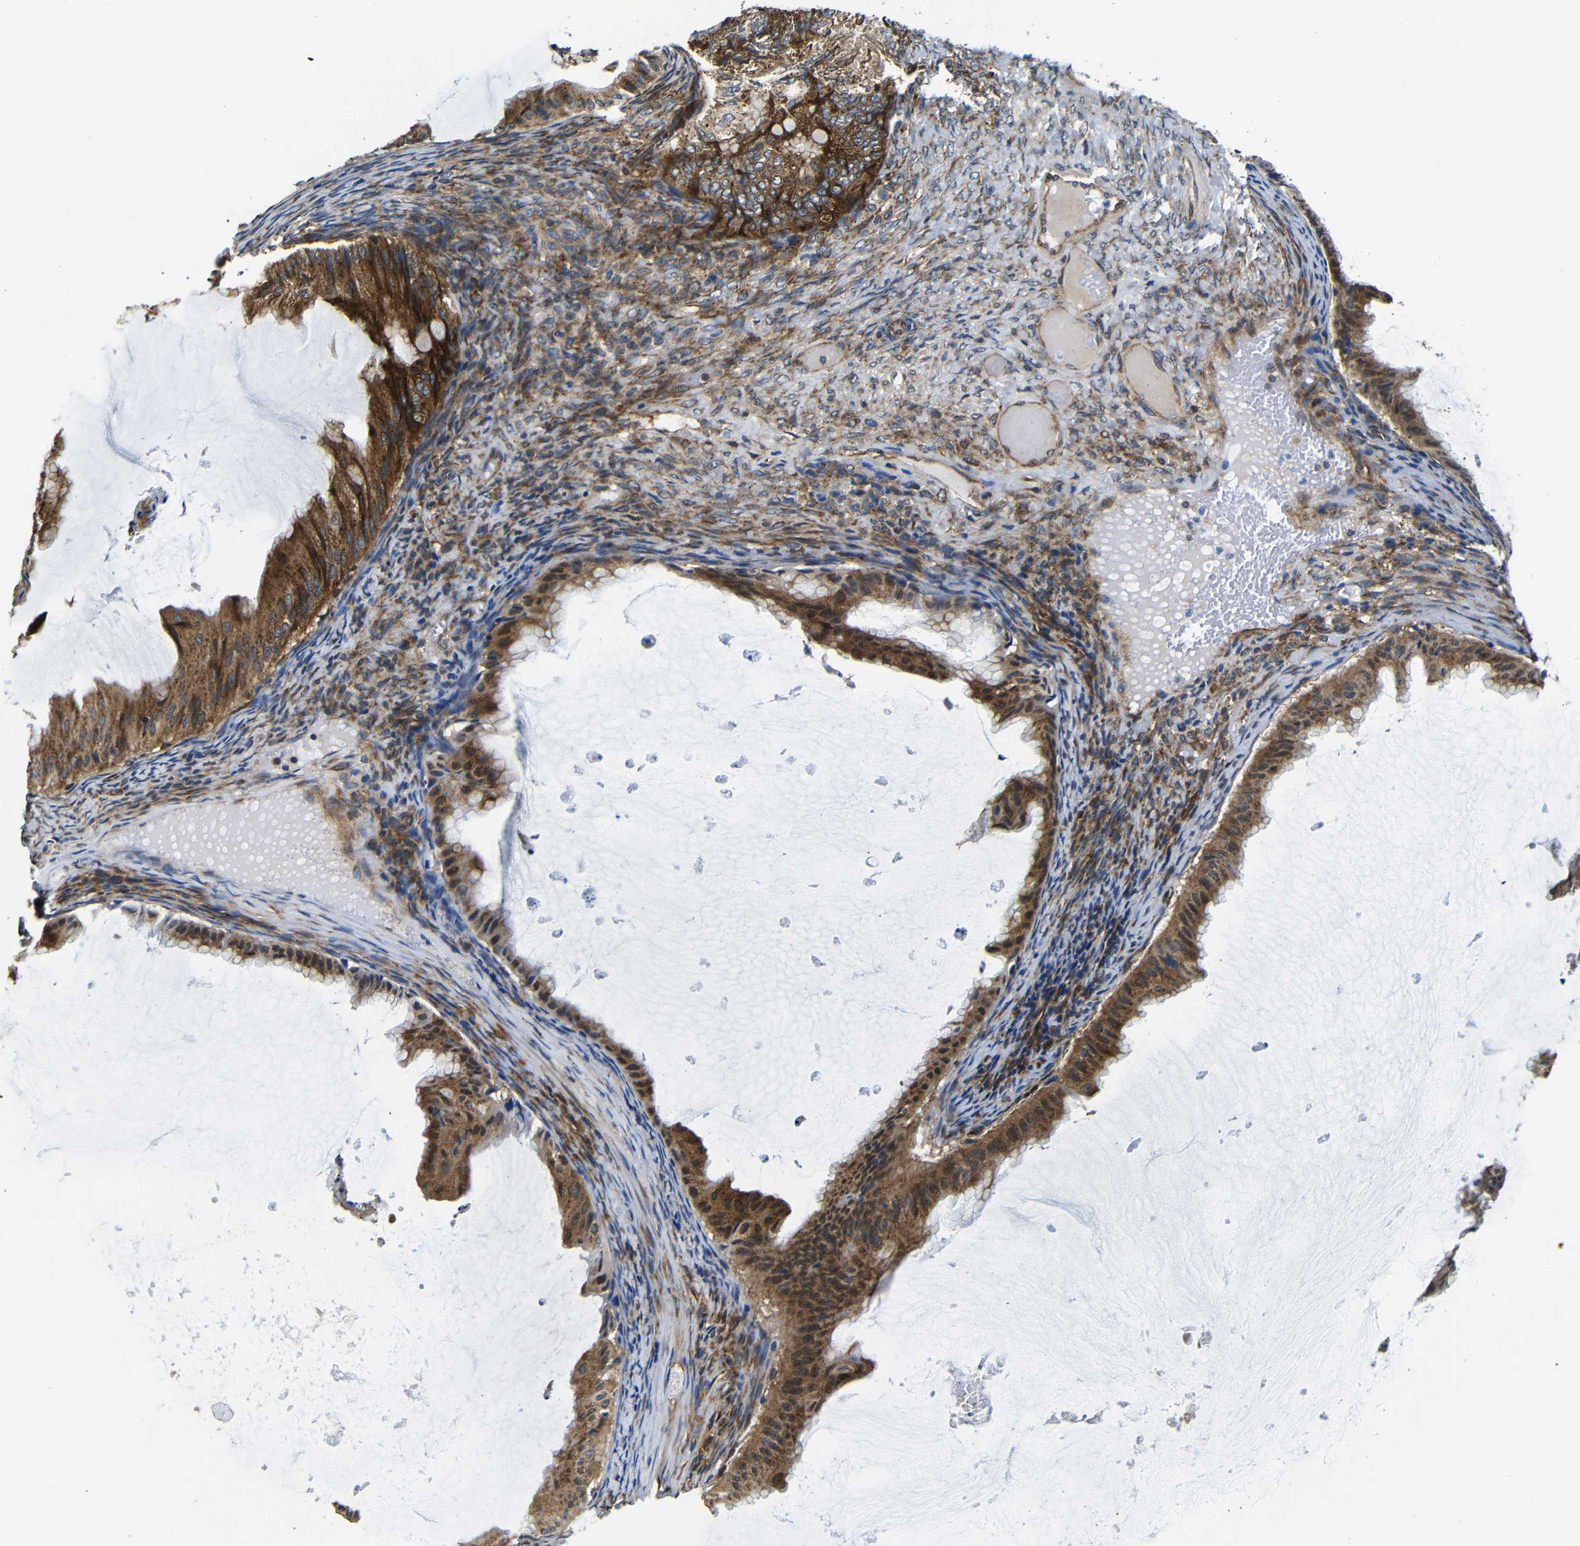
{"staining": {"intensity": "moderate", "quantity": ">75%", "location": "cytoplasmic/membranous"}, "tissue": "ovarian cancer", "cell_type": "Tumor cells", "image_type": "cancer", "snomed": [{"axis": "morphology", "description": "Cystadenocarcinoma, mucinous, NOS"}, {"axis": "topography", "description": "Ovary"}], "caption": "This is a micrograph of immunohistochemistry (IHC) staining of ovarian mucinous cystadenocarcinoma, which shows moderate expression in the cytoplasmic/membranous of tumor cells.", "gene": "ABCE1", "patient": {"sex": "female", "age": 61}}